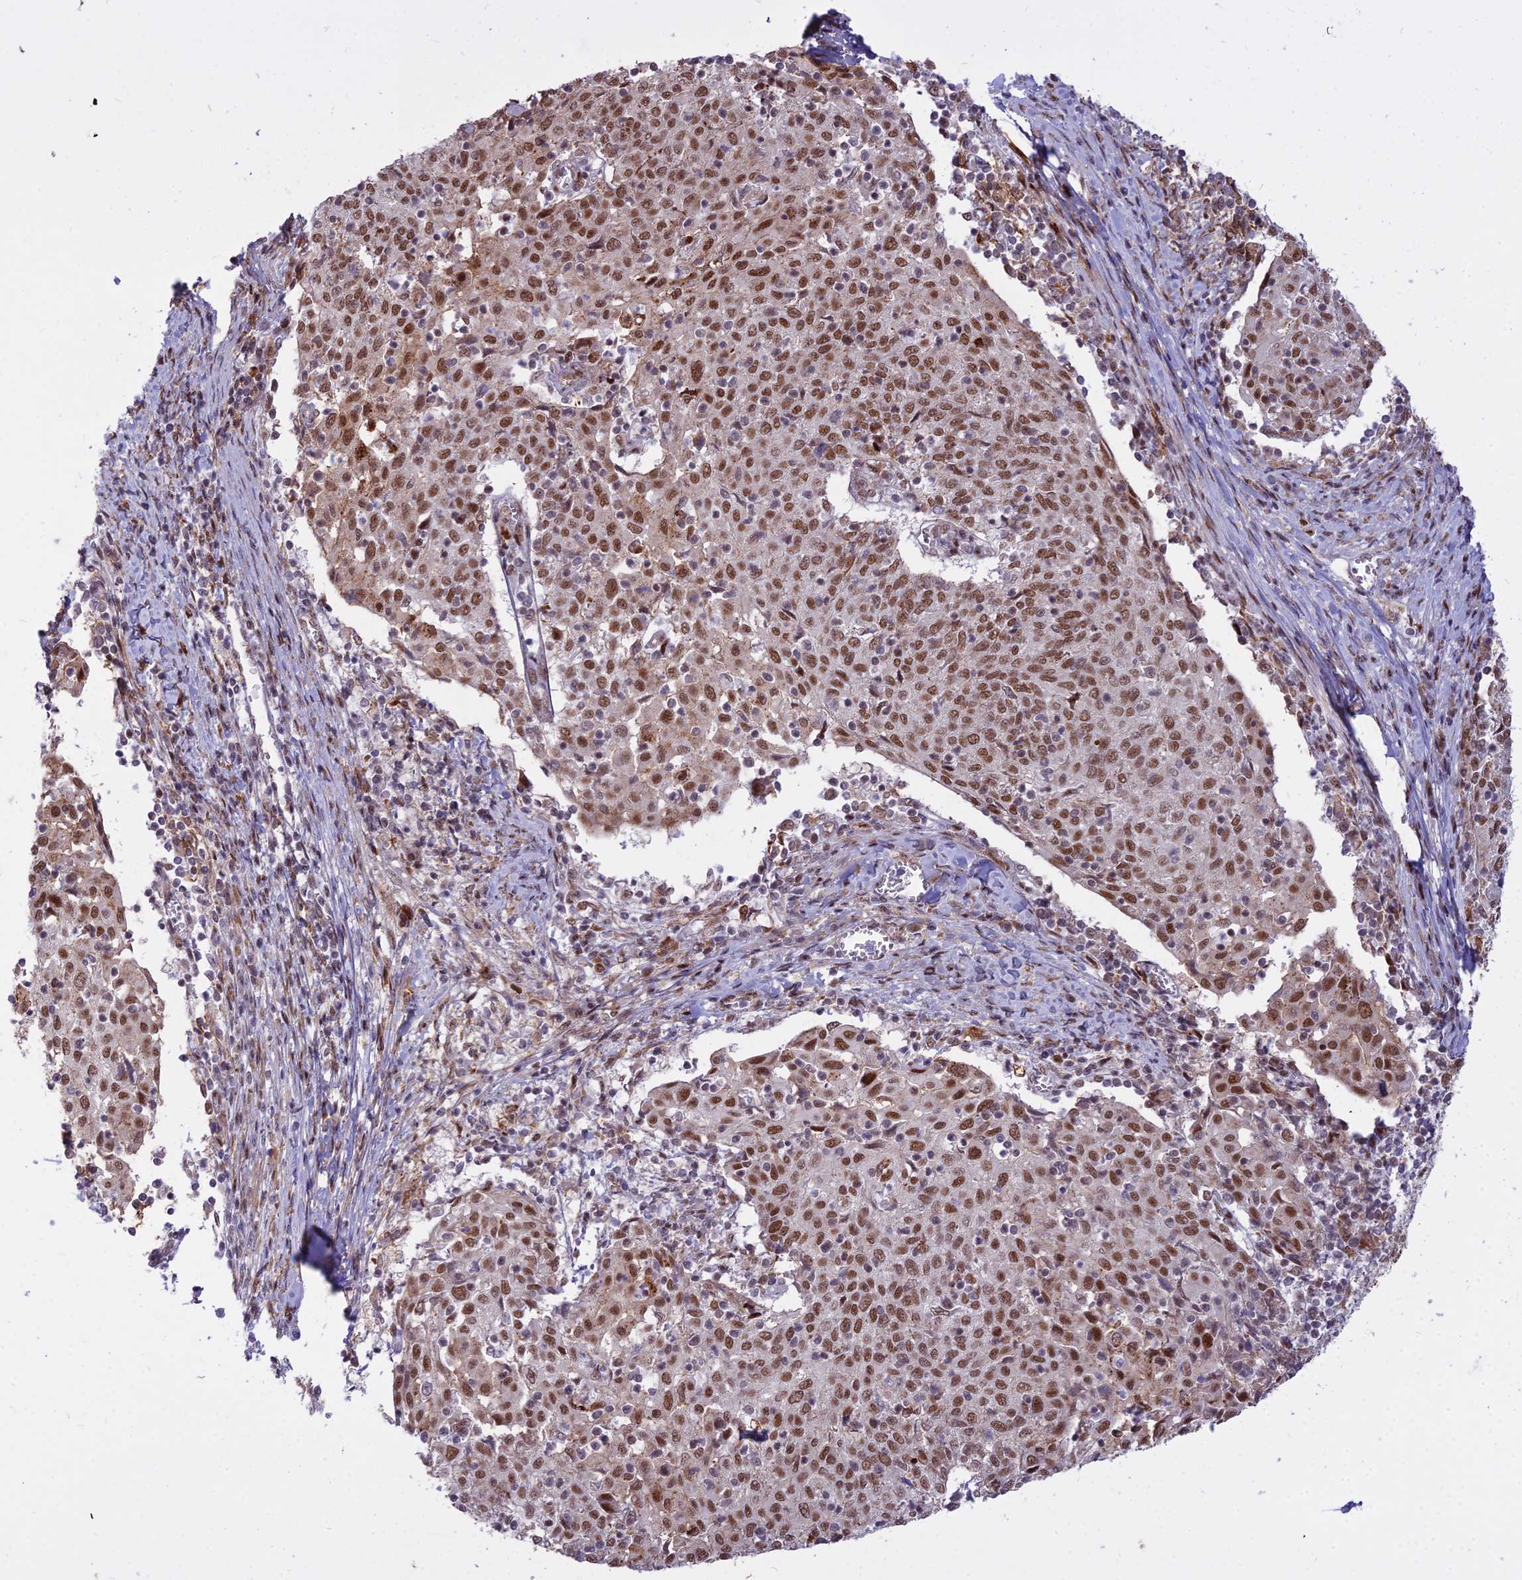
{"staining": {"intensity": "strong", "quantity": ">75%", "location": "nuclear"}, "tissue": "cervical cancer", "cell_type": "Tumor cells", "image_type": "cancer", "snomed": [{"axis": "morphology", "description": "Squamous cell carcinoma, NOS"}, {"axis": "topography", "description": "Cervix"}], "caption": "Protein staining of squamous cell carcinoma (cervical) tissue shows strong nuclear expression in about >75% of tumor cells.", "gene": "ALG10", "patient": {"sex": "female", "age": 52}}